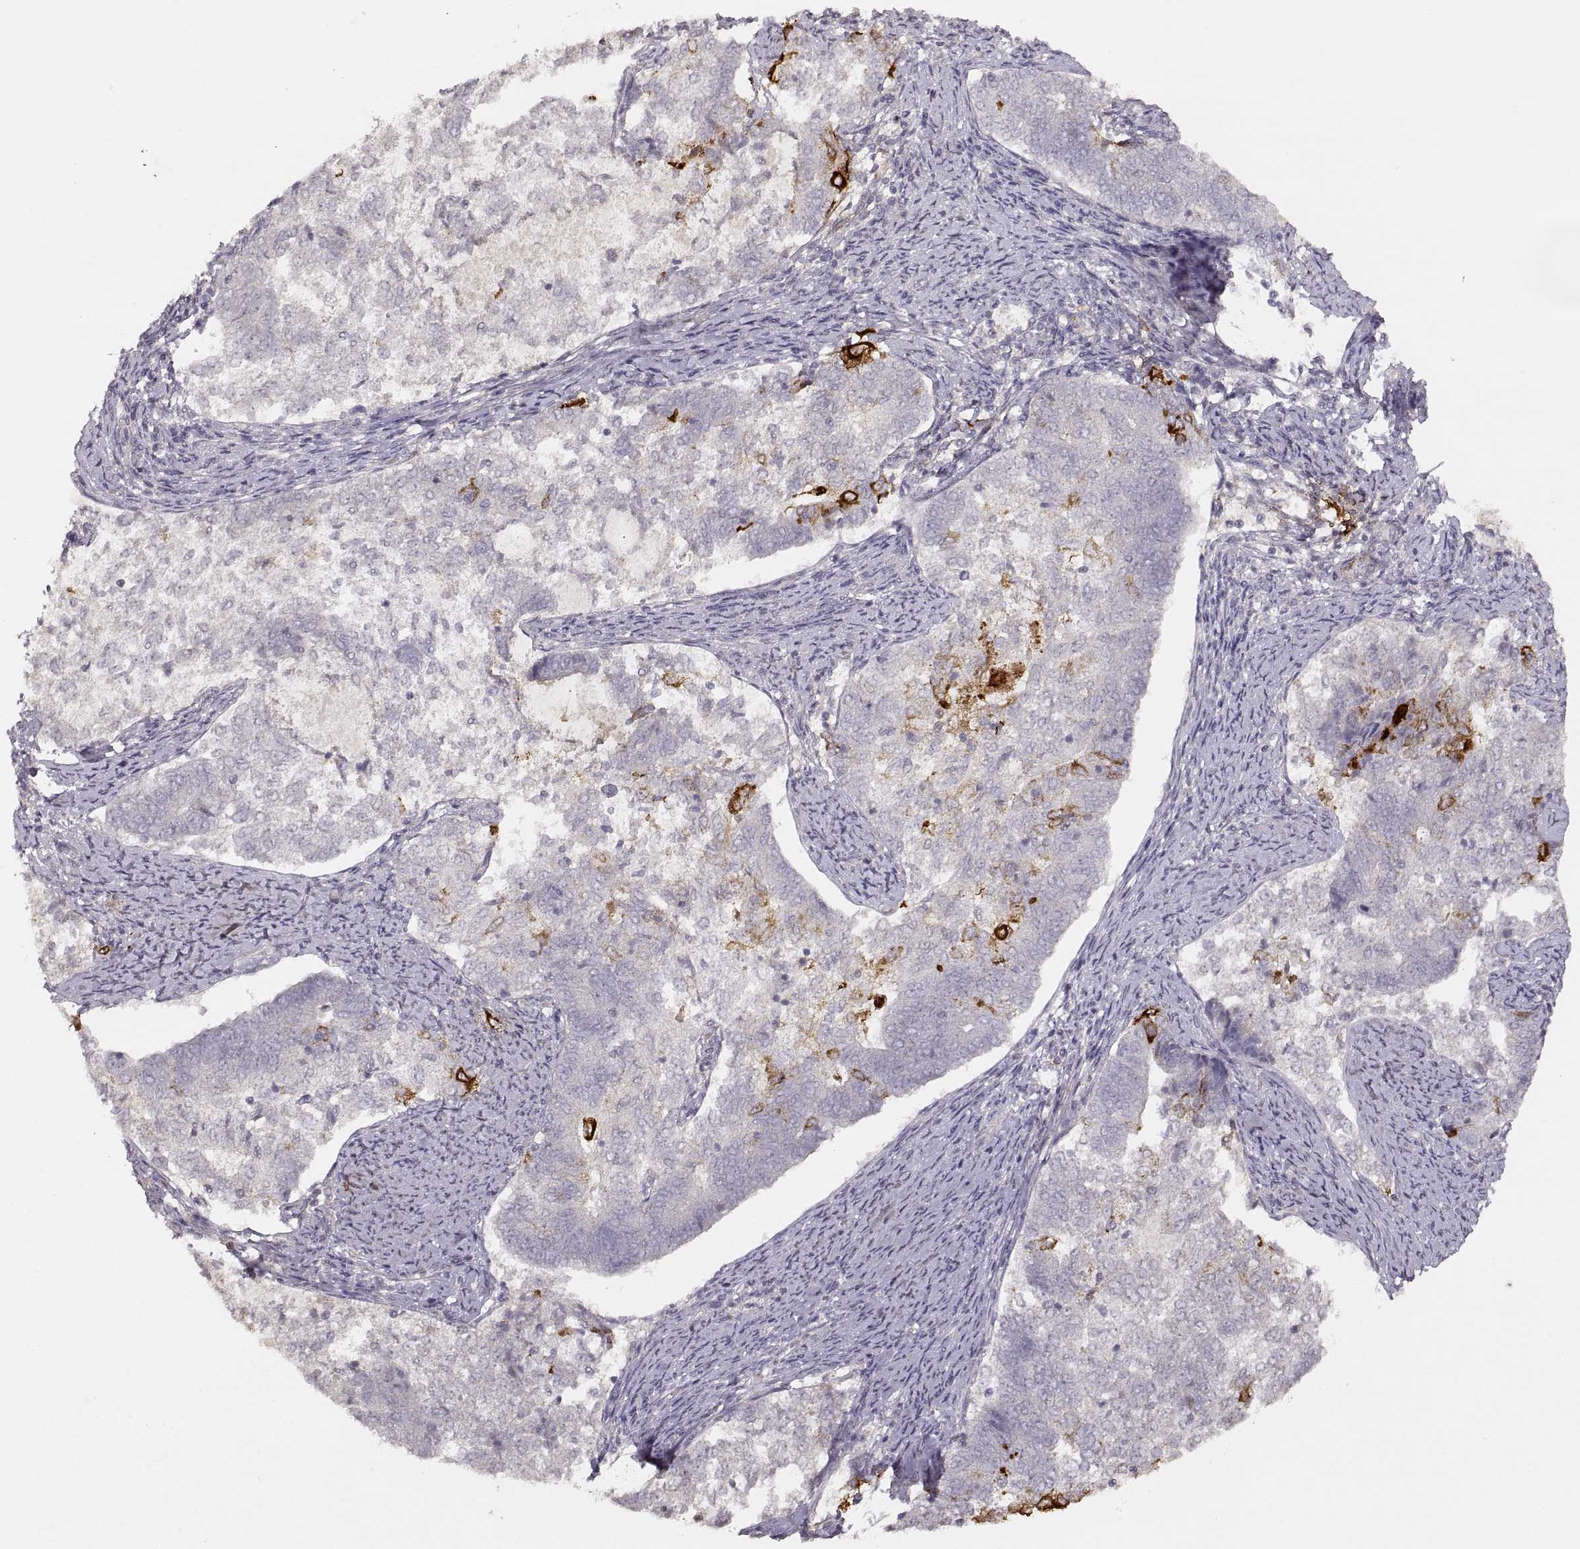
{"staining": {"intensity": "strong", "quantity": "<25%", "location": "cytoplasmic/membranous"}, "tissue": "endometrial cancer", "cell_type": "Tumor cells", "image_type": "cancer", "snomed": [{"axis": "morphology", "description": "Adenocarcinoma, NOS"}, {"axis": "topography", "description": "Endometrium"}], "caption": "Endometrial cancer (adenocarcinoma) stained with DAB (3,3'-diaminobenzidine) IHC exhibits medium levels of strong cytoplasmic/membranous staining in approximately <25% of tumor cells.", "gene": "LAMC2", "patient": {"sex": "female", "age": 65}}